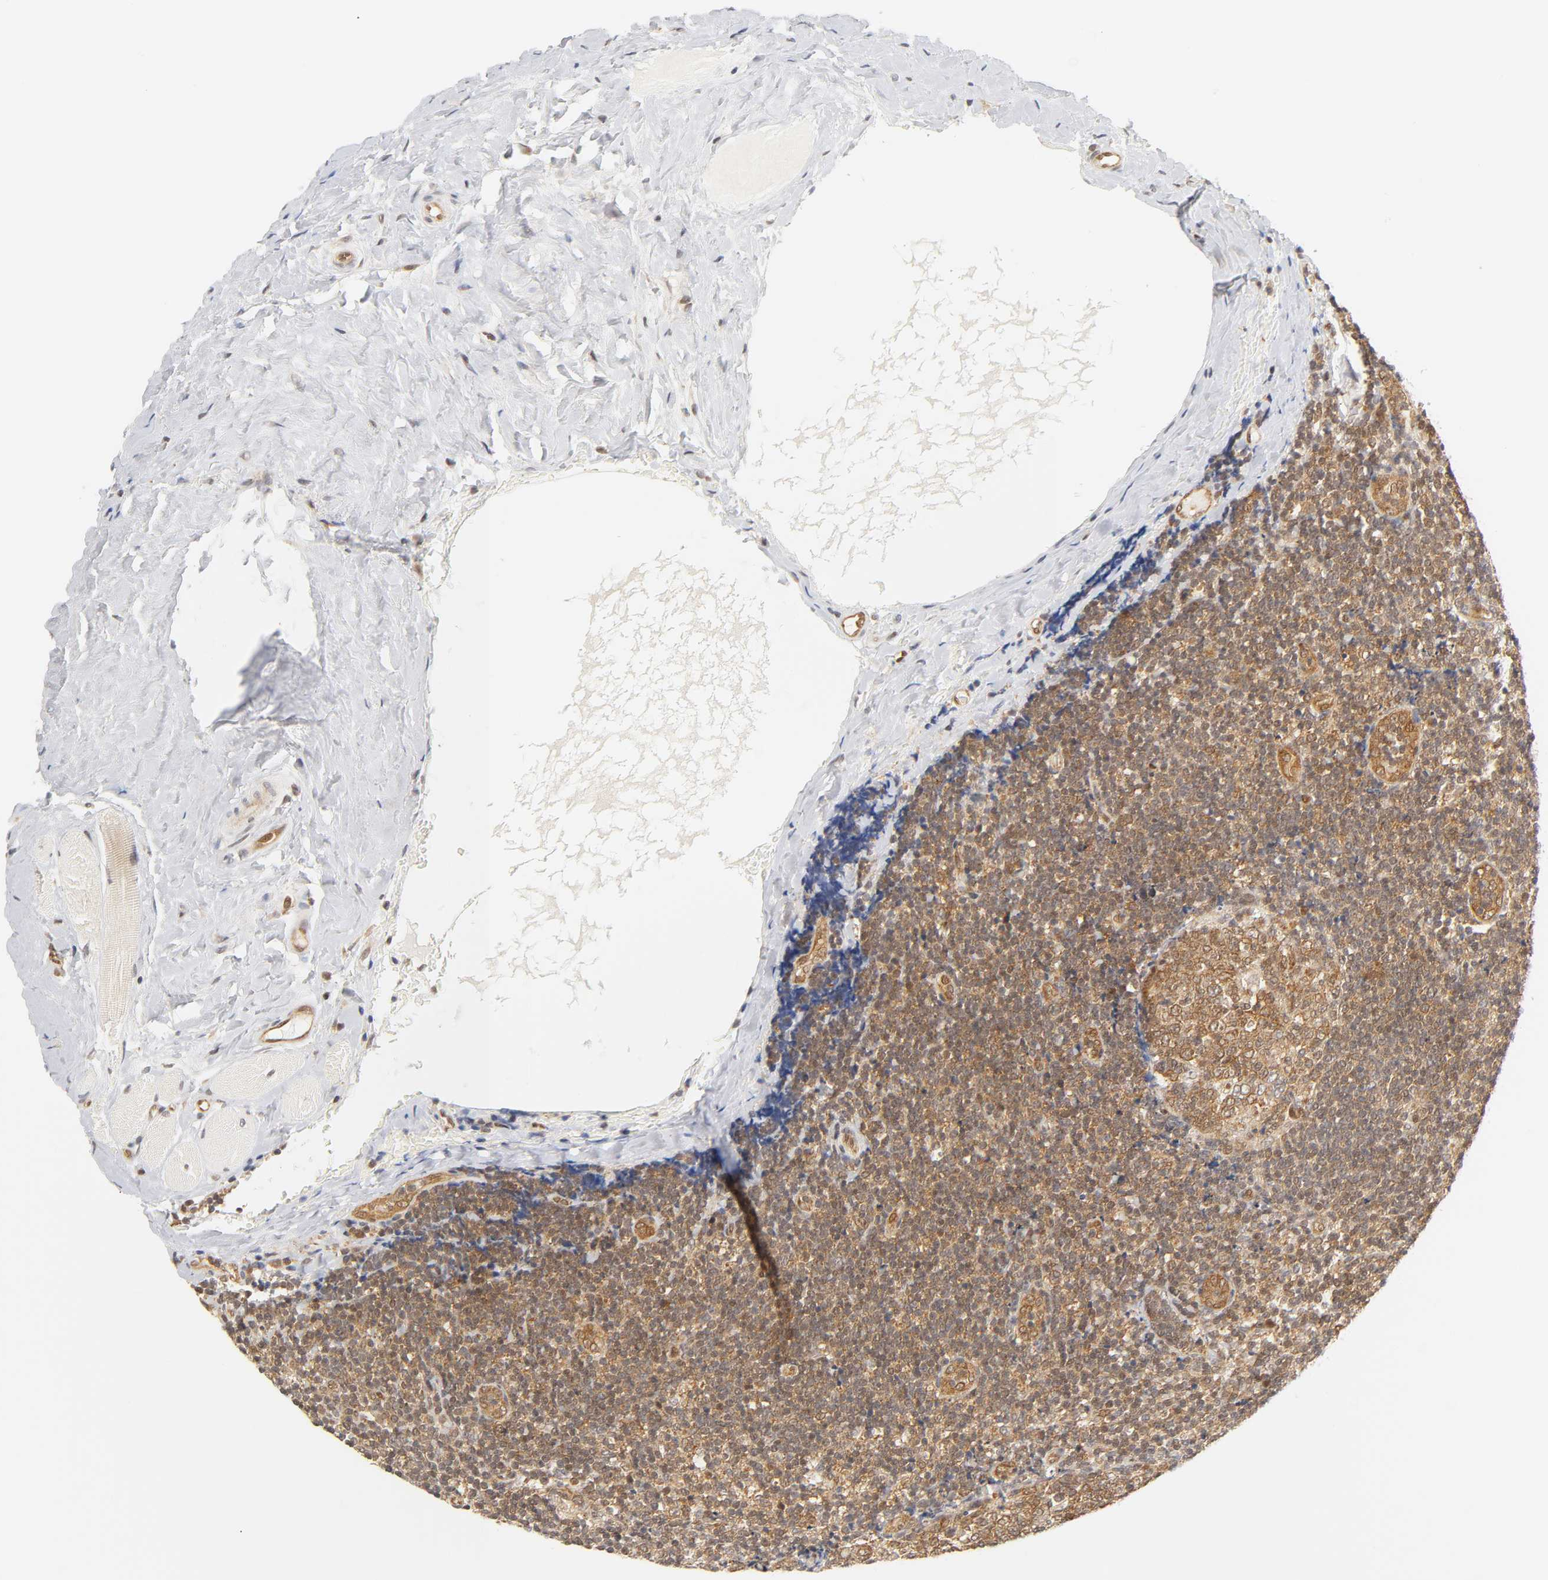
{"staining": {"intensity": "moderate", "quantity": ">75%", "location": "cytoplasmic/membranous,nuclear"}, "tissue": "tonsil", "cell_type": "Germinal center cells", "image_type": "normal", "snomed": [{"axis": "morphology", "description": "Normal tissue, NOS"}, {"axis": "topography", "description": "Tonsil"}], "caption": "High-power microscopy captured an immunohistochemistry (IHC) image of normal tonsil, revealing moderate cytoplasmic/membranous,nuclear positivity in about >75% of germinal center cells.", "gene": "CDC37", "patient": {"sex": "male", "age": 31}}